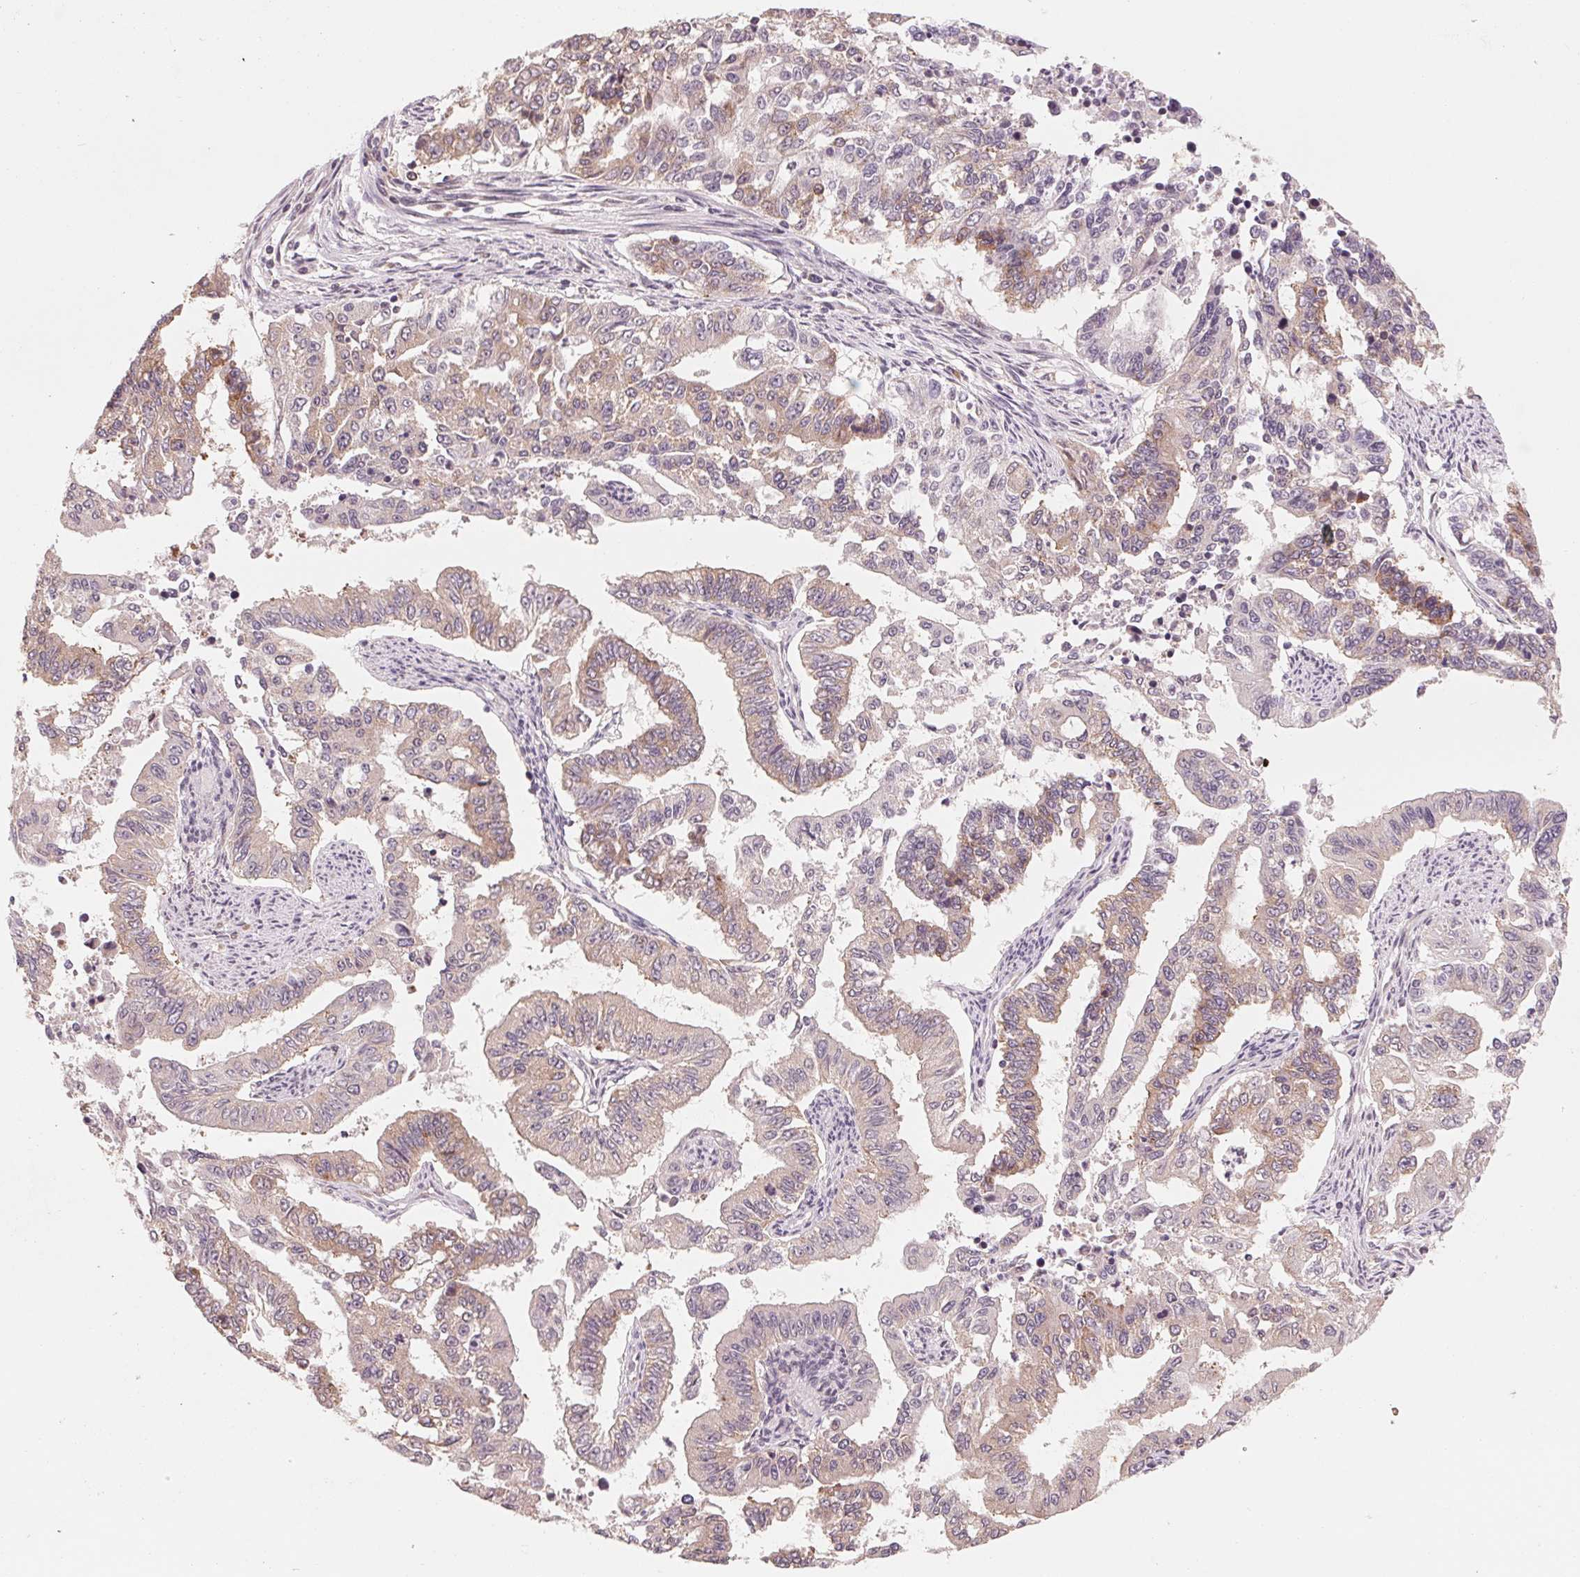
{"staining": {"intensity": "weak", "quantity": ">75%", "location": "cytoplasmic/membranous"}, "tissue": "endometrial cancer", "cell_type": "Tumor cells", "image_type": "cancer", "snomed": [{"axis": "morphology", "description": "Adenocarcinoma, NOS"}, {"axis": "topography", "description": "Uterus"}], "caption": "Adenocarcinoma (endometrial) tissue displays weak cytoplasmic/membranous expression in about >75% of tumor cells", "gene": "GIGYF2", "patient": {"sex": "female", "age": 59}}